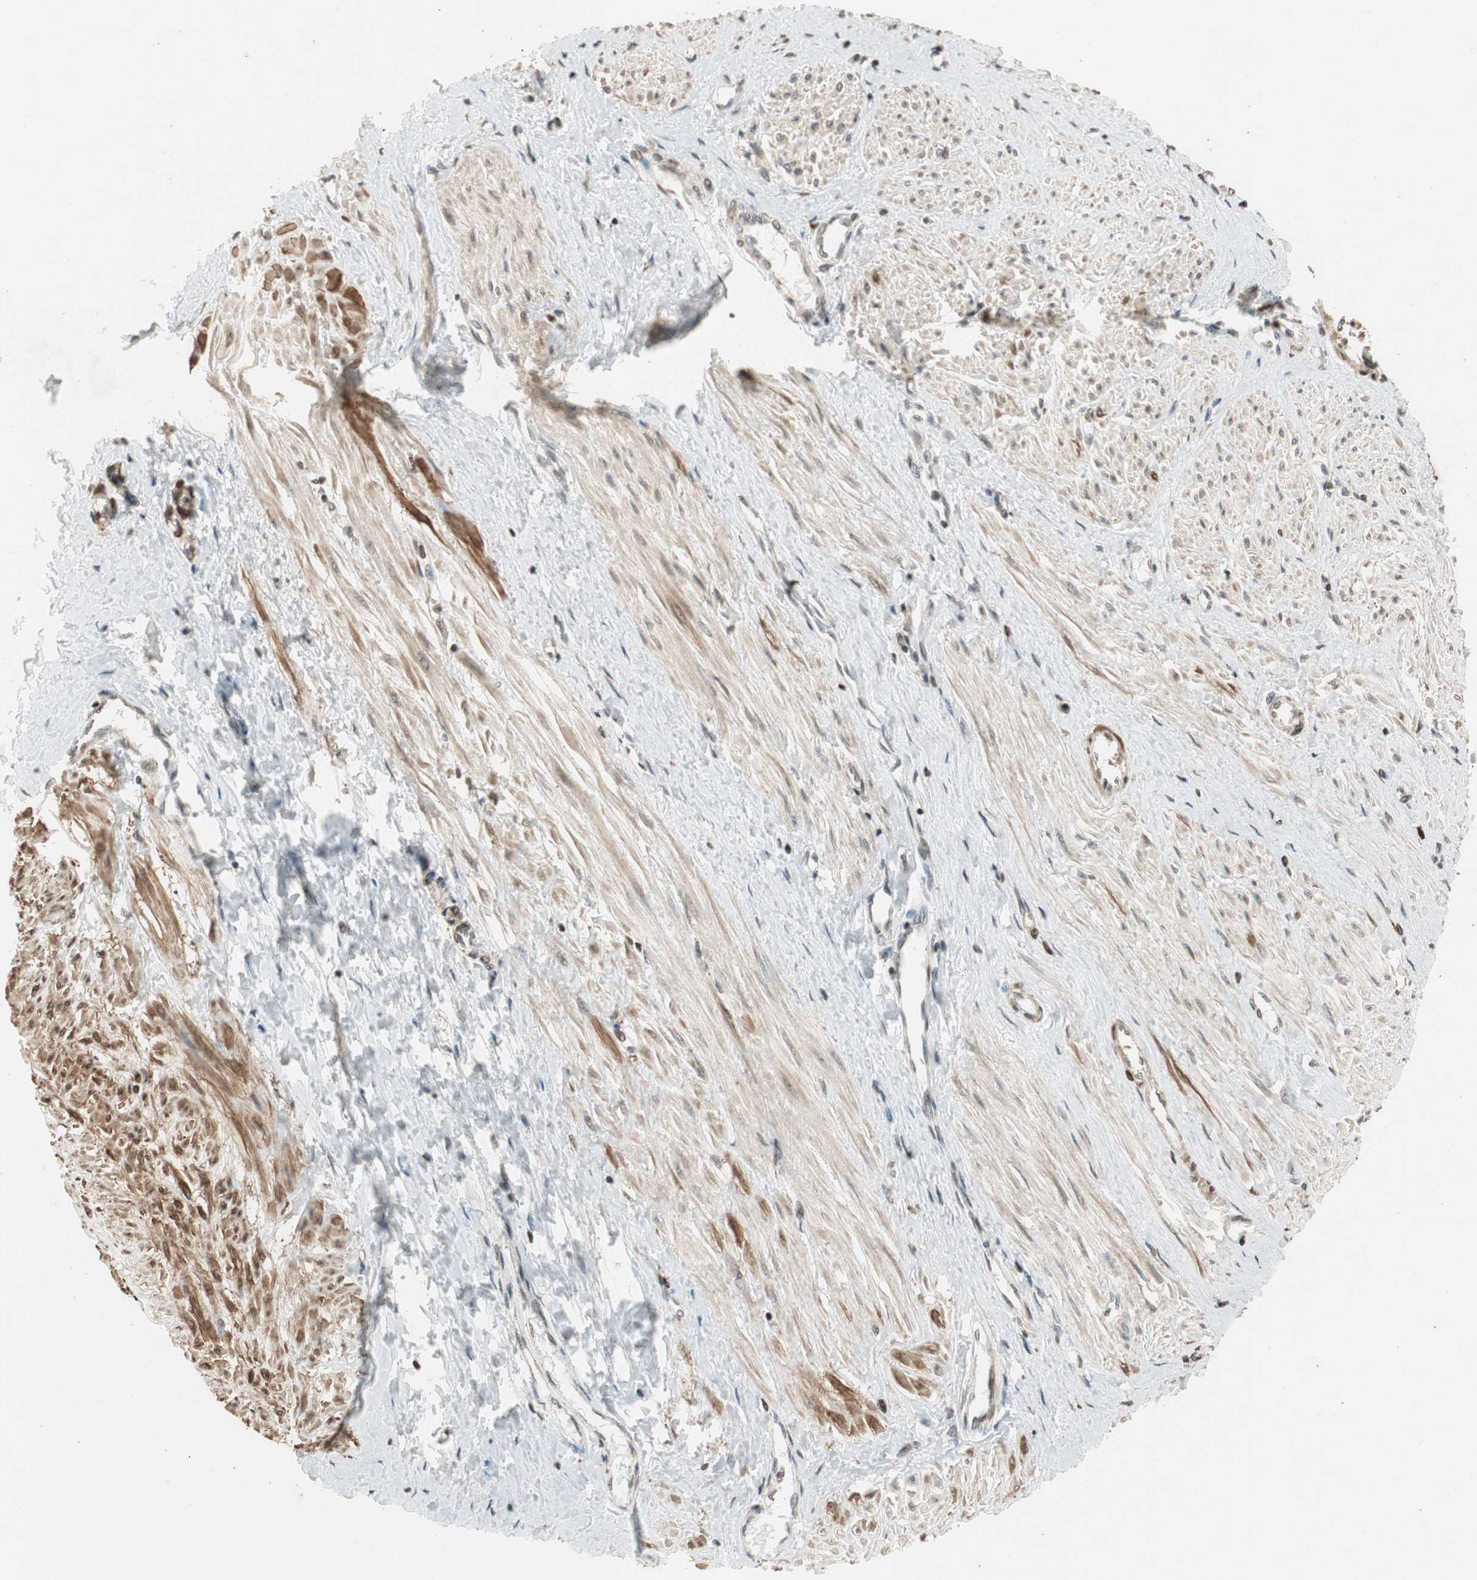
{"staining": {"intensity": "moderate", "quantity": ">75%", "location": "cytoplasmic/membranous"}, "tissue": "smooth muscle", "cell_type": "Smooth muscle cells", "image_type": "normal", "snomed": [{"axis": "morphology", "description": "Normal tissue, NOS"}, {"axis": "topography", "description": "Smooth muscle"}, {"axis": "topography", "description": "Uterus"}], "caption": "Protein expression analysis of unremarkable smooth muscle reveals moderate cytoplasmic/membranous expression in approximately >75% of smooth muscle cells.", "gene": "PRKG1", "patient": {"sex": "female", "age": 39}}